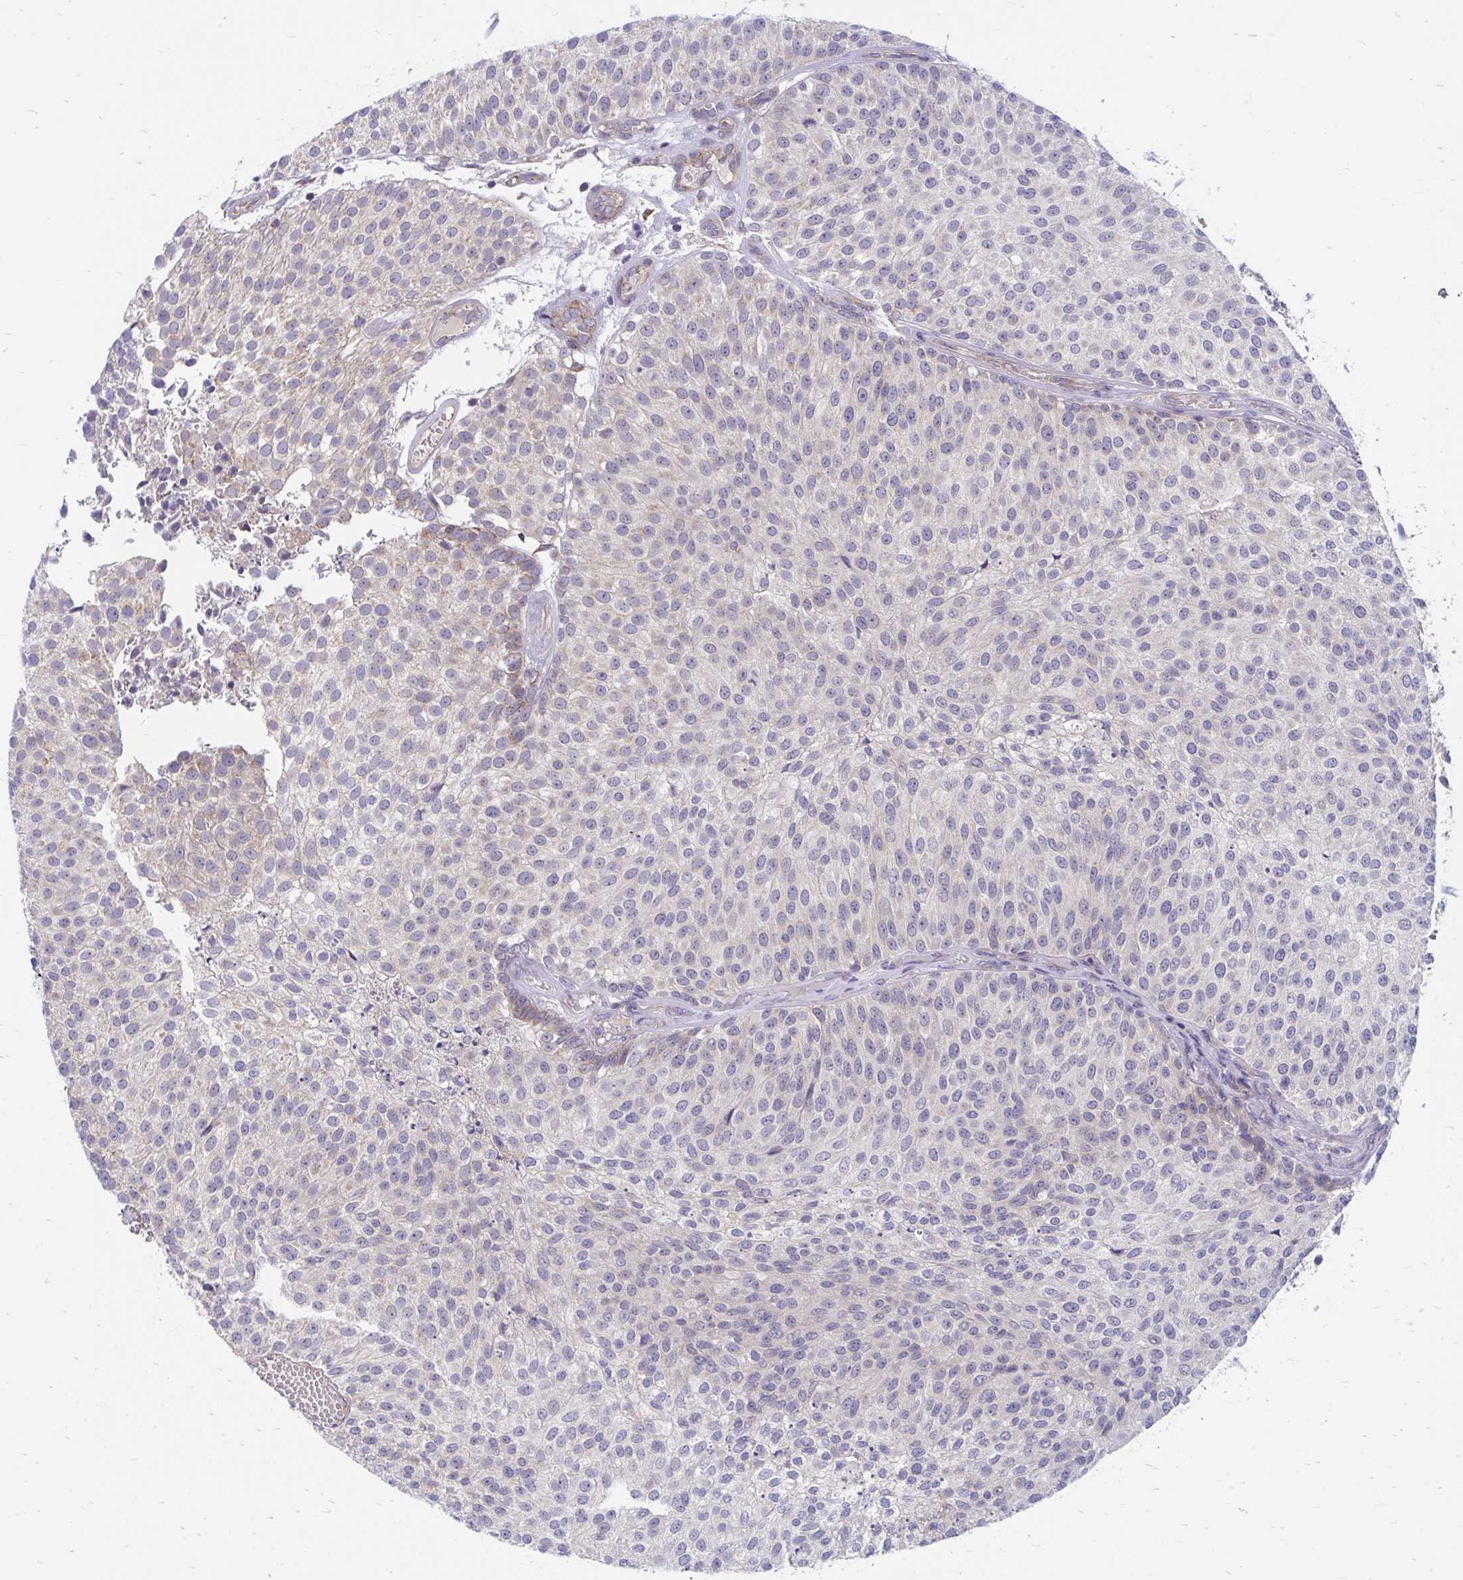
{"staining": {"intensity": "moderate", "quantity": "25%-75%", "location": "cytoplasmic/membranous"}, "tissue": "urothelial cancer", "cell_type": "Tumor cells", "image_type": "cancer", "snomed": [{"axis": "morphology", "description": "Urothelial carcinoma, Low grade"}, {"axis": "topography", "description": "Urinary bladder"}], "caption": "Urothelial cancer stained for a protein (brown) shows moderate cytoplasmic/membranous positive positivity in approximately 25%-75% of tumor cells.", "gene": "FHIP1B", "patient": {"sex": "female", "age": 79}}